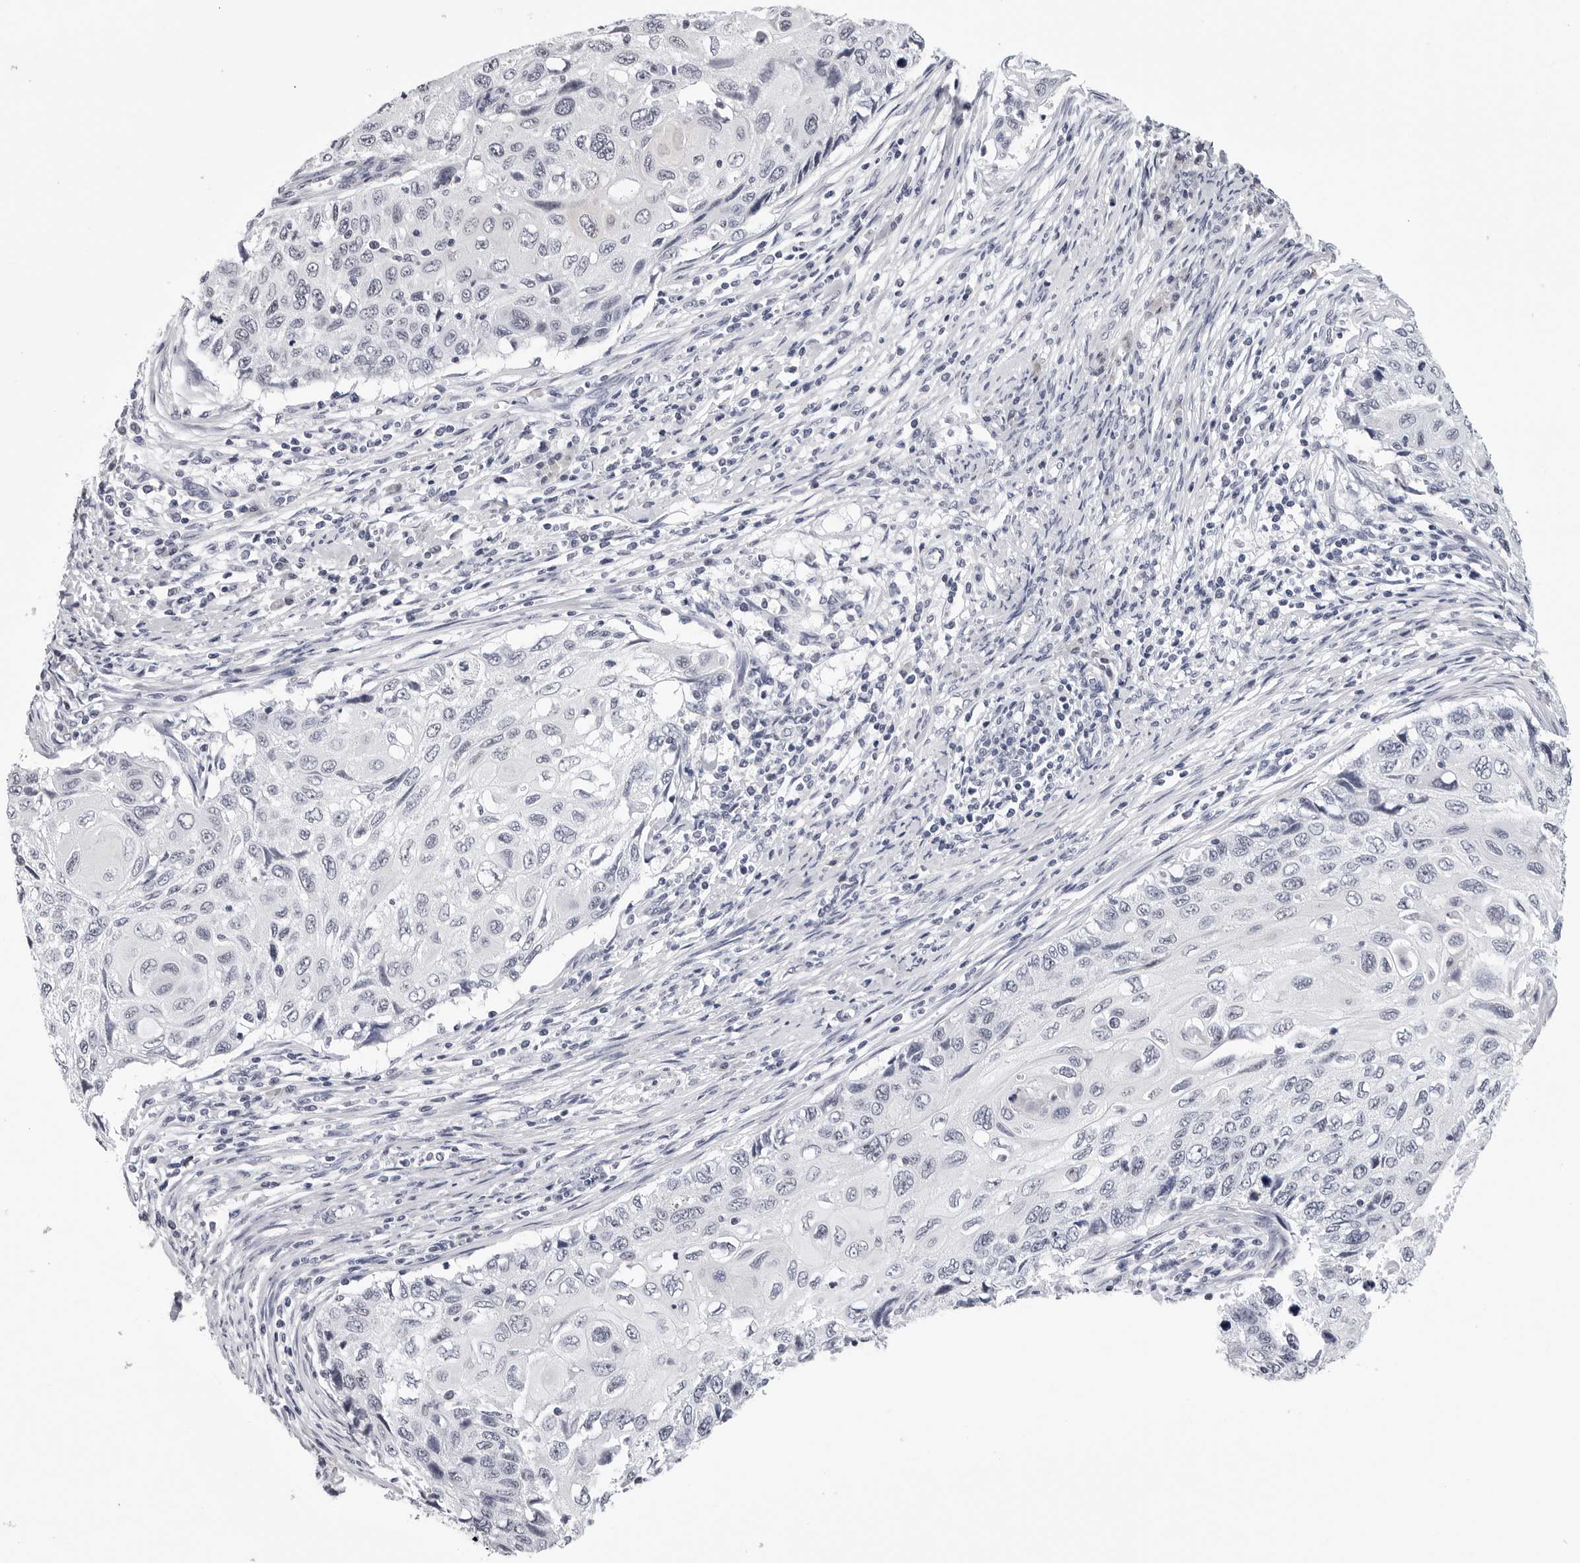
{"staining": {"intensity": "negative", "quantity": "none", "location": "none"}, "tissue": "cervical cancer", "cell_type": "Tumor cells", "image_type": "cancer", "snomed": [{"axis": "morphology", "description": "Squamous cell carcinoma, NOS"}, {"axis": "topography", "description": "Cervix"}], "caption": "Immunohistochemistry histopathology image of neoplastic tissue: human cervical cancer (squamous cell carcinoma) stained with DAB (3,3'-diaminobenzidine) shows no significant protein positivity in tumor cells.", "gene": "GNL2", "patient": {"sex": "female", "age": 70}}